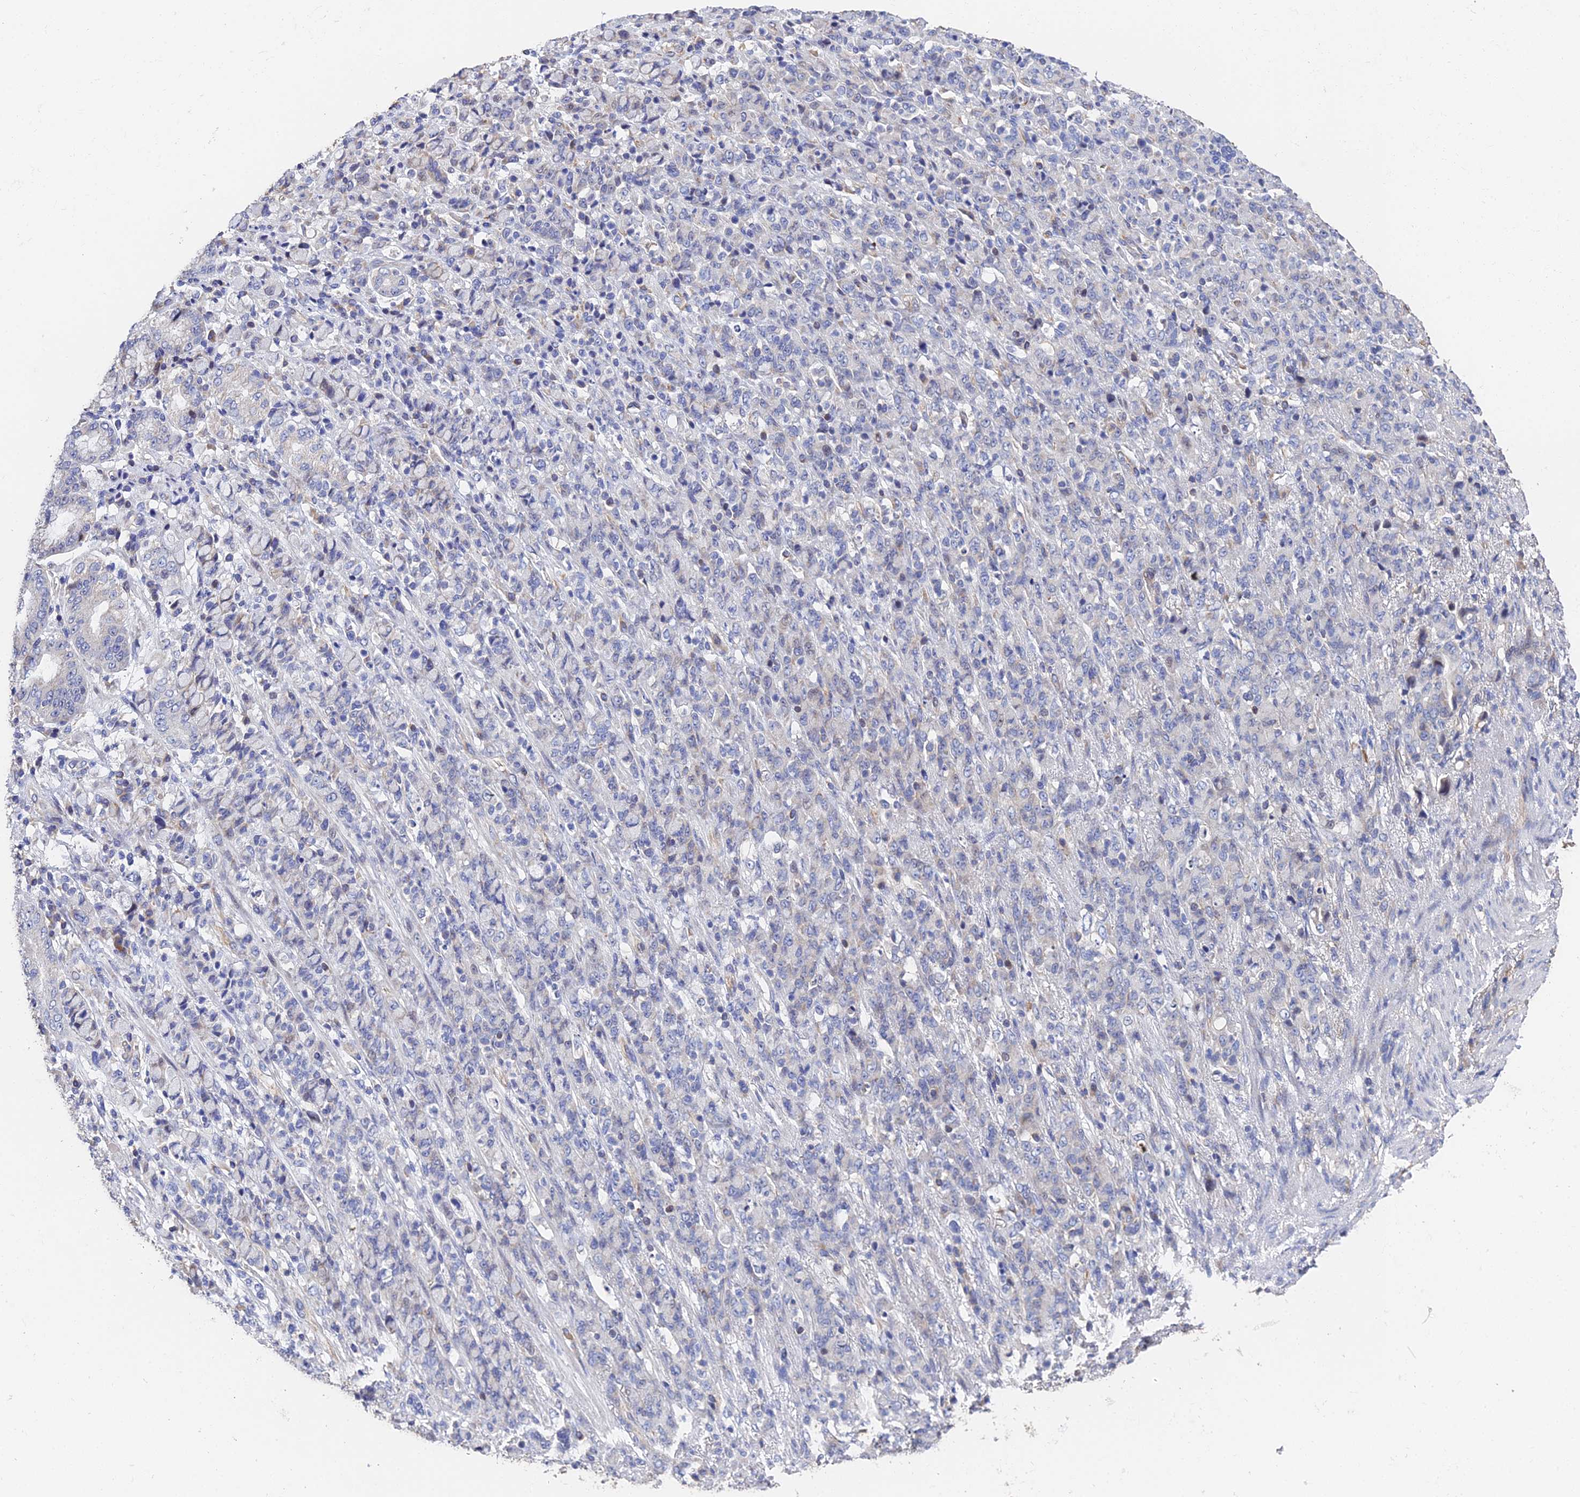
{"staining": {"intensity": "negative", "quantity": "none", "location": "none"}, "tissue": "stomach cancer", "cell_type": "Tumor cells", "image_type": "cancer", "snomed": [{"axis": "morphology", "description": "Normal tissue, NOS"}, {"axis": "morphology", "description": "Adenocarcinoma, NOS"}, {"axis": "topography", "description": "Stomach"}], "caption": "Tumor cells show no significant protein expression in stomach adenocarcinoma.", "gene": "ENSG00000268674", "patient": {"sex": "female", "age": 79}}